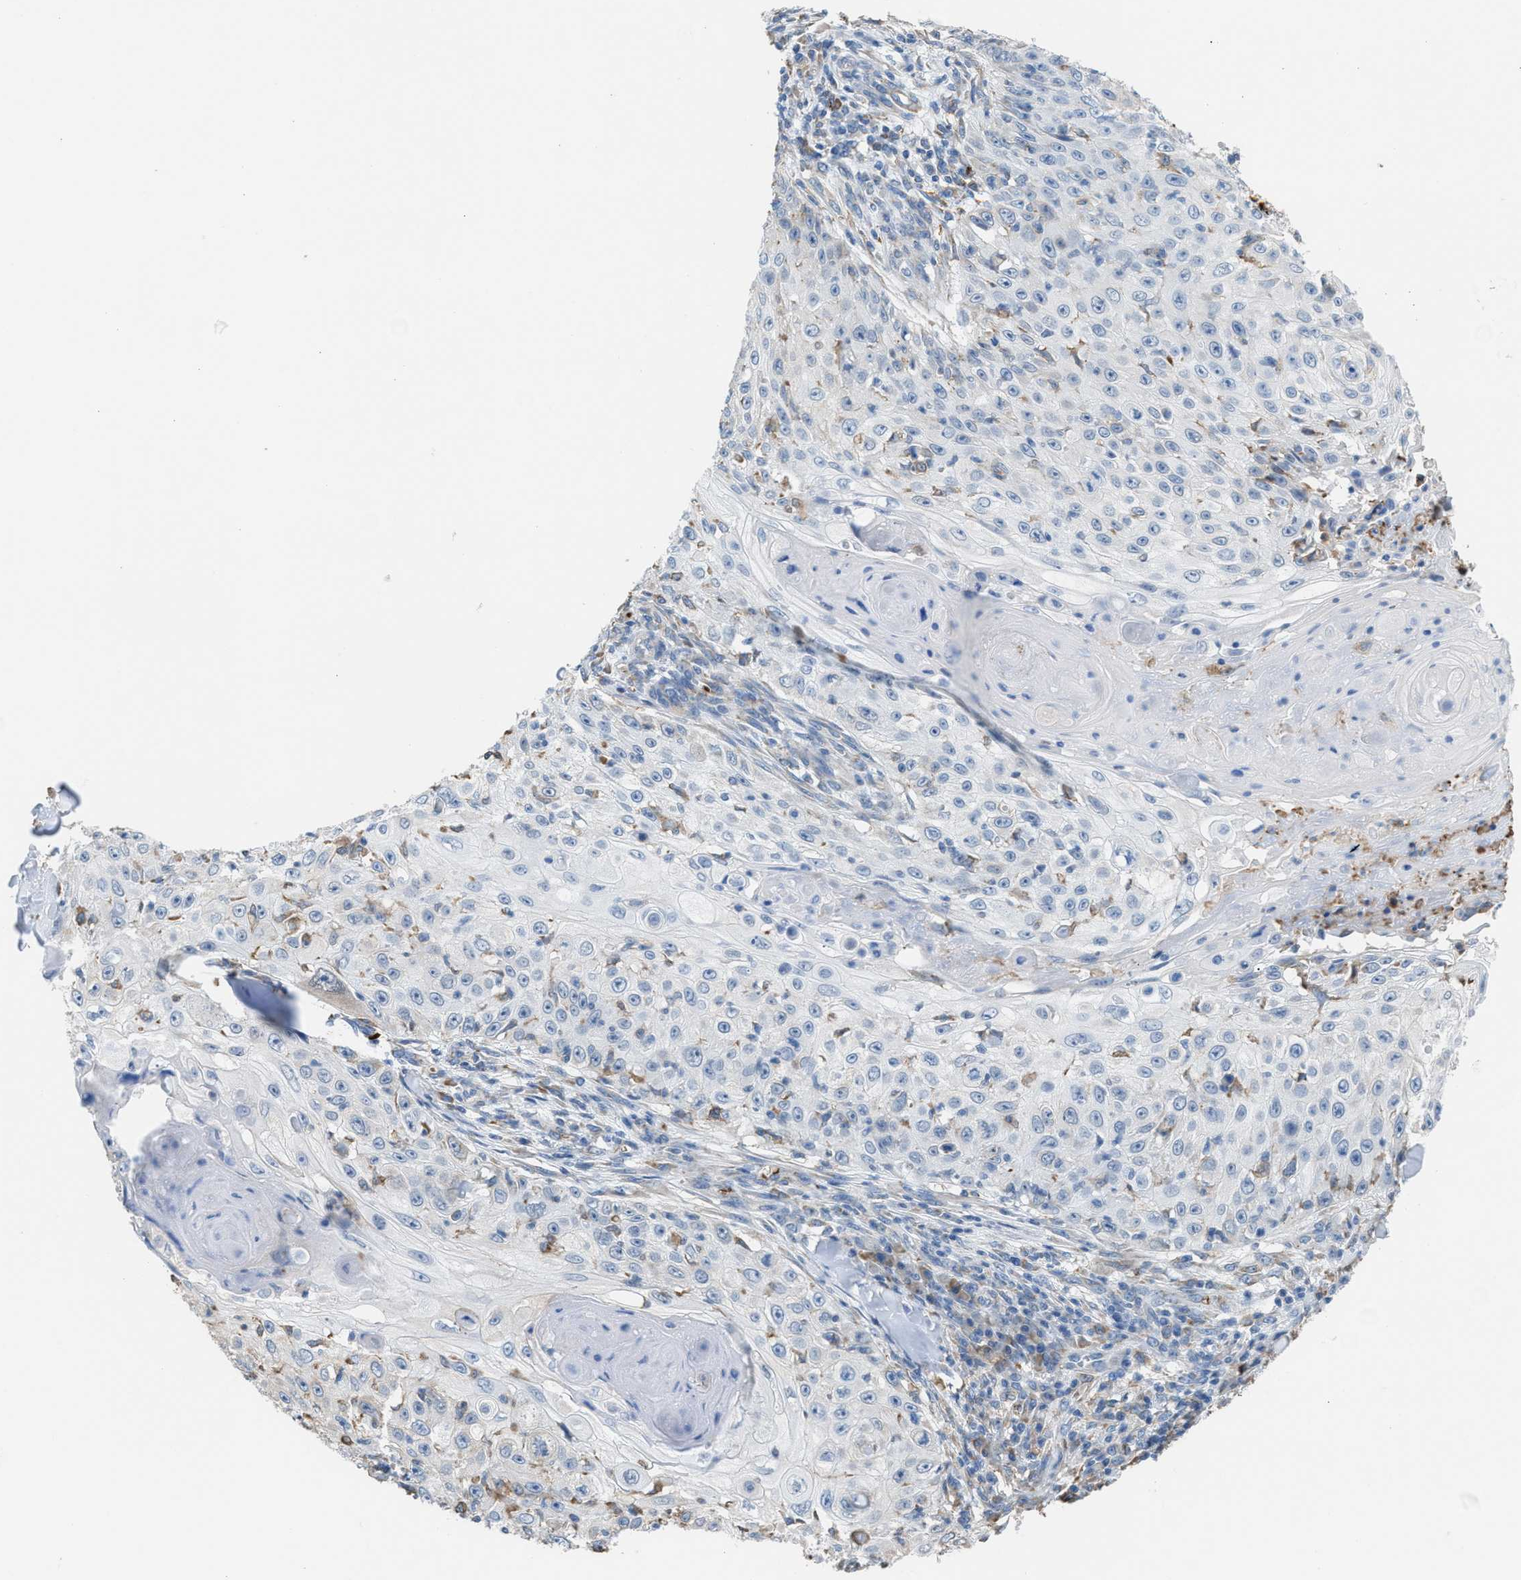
{"staining": {"intensity": "negative", "quantity": "none", "location": "none"}, "tissue": "skin cancer", "cell_type": "Tumor cells", "image_type": "cancer", "snomed": [{"axis": "morphology", "description": "Squamous cell carcinoma, NOS"}, {"axis": "topography", "description": "Skin"}], "caption": "Micrograph shows no protein positivity in tumor cells of skin cancer (squamous cell carcinoma) tissue. Nuclei are stained in blue.", "gene": "CA3", "patient": {"sex": "male", "age": 86}}